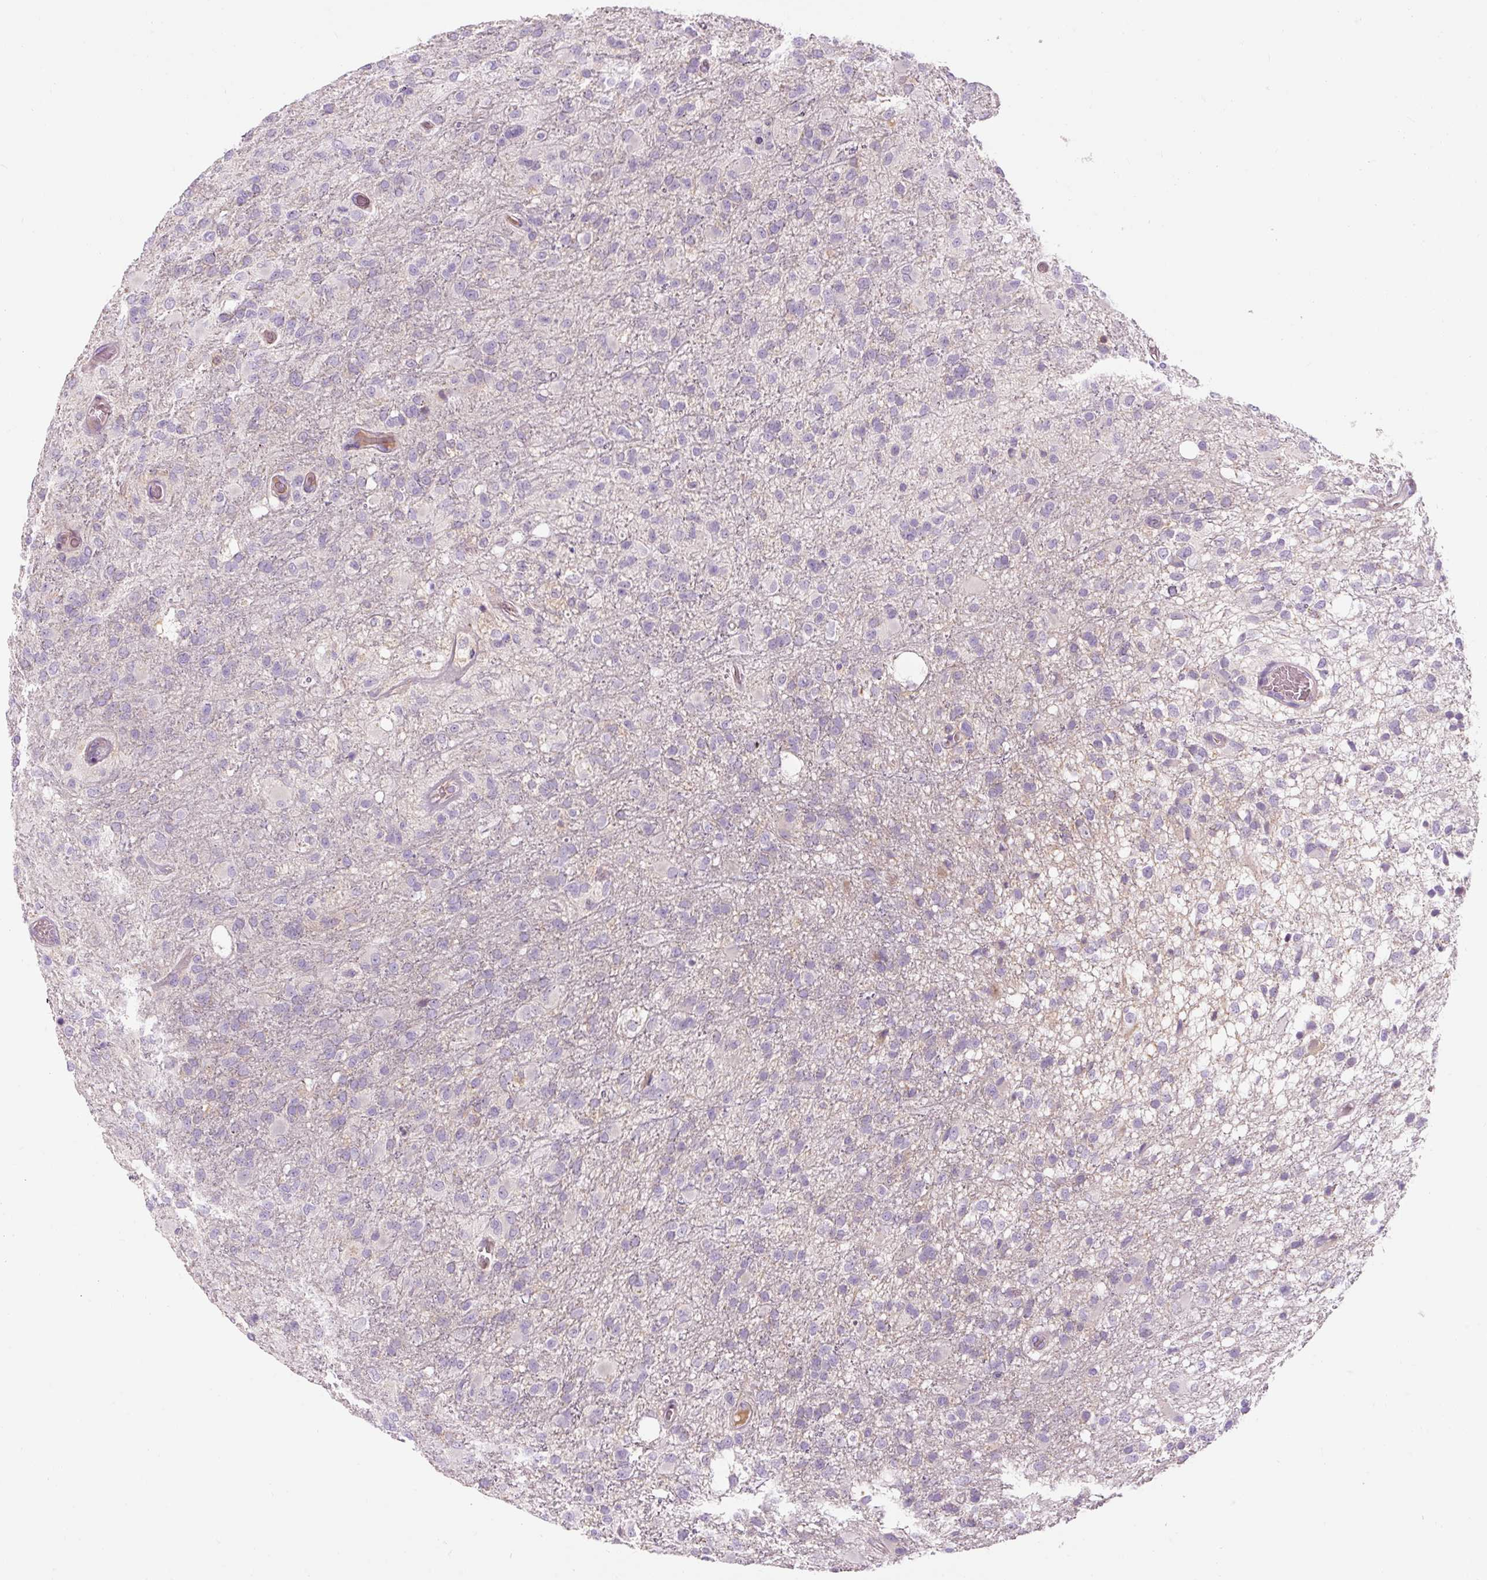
{"staining": {"intensity": "negative", "quantity": "none", "location": "none"}, "tissue": "glioma", "cell_type": "Tumor cells", "image_type": "cancer", "snomed": [{"axis": "morphology", "description": "Glioma, malignant, High grade"}, {"axis": "topography", "description": "Brain"}], "caption": "Malignant glioma (high-grade) stained for a protein using IHC reveals no staining tumor cells.", "gene": "TIGD2", "patient": {"sex": "female", "age": 74}}